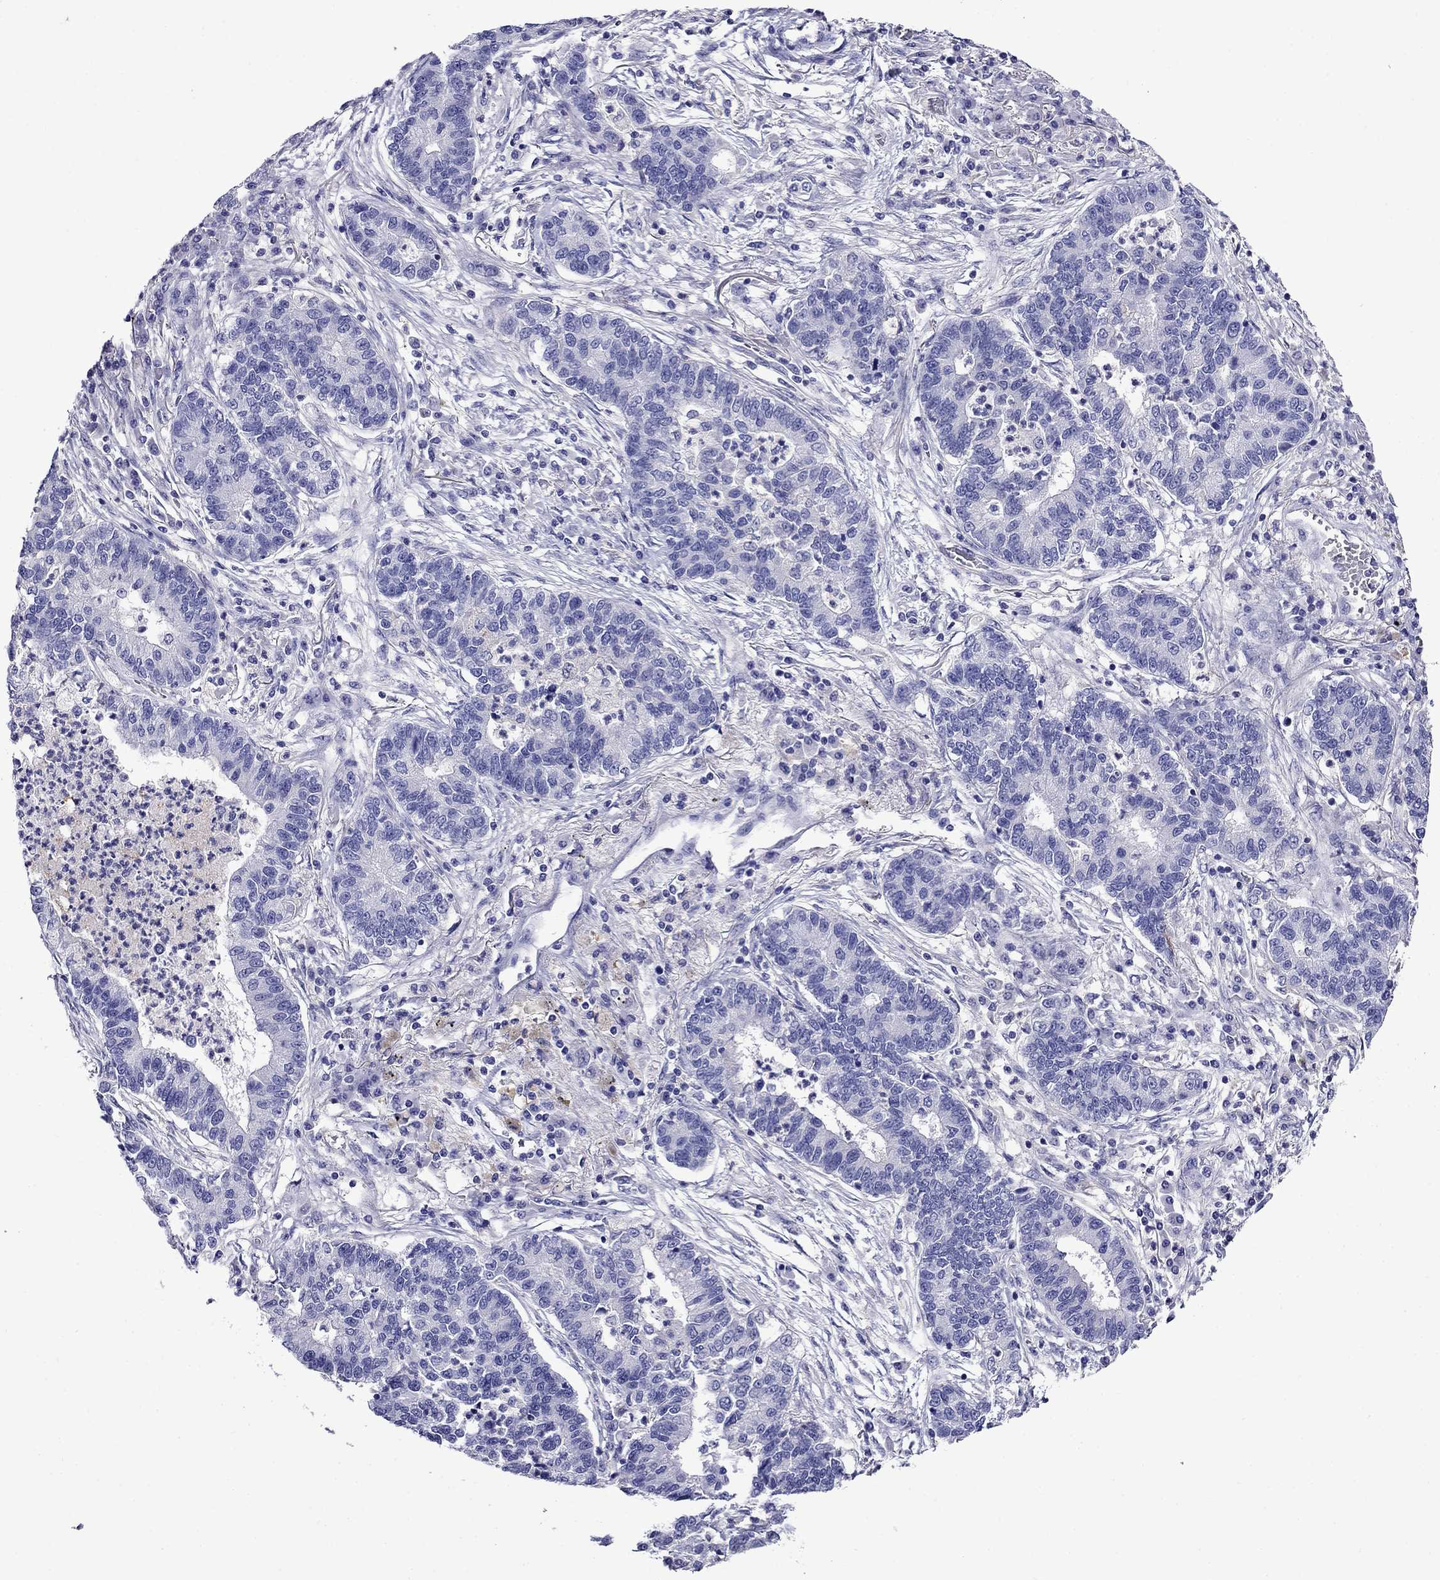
{"staining": {"intensity": "negative", "quantity": "none", "location": "none"}, "tissue": "lung cancer", "cell_type": "Tumor cells", "image_type": "cancer", "snomed": [{"axis": "morphology", "description": "Adenocarcinoma, NOS"}, {"axis": "topography", "description": "Lung"}], "caption": "Immunohistochemical staining of human lung cancer demonstrates no significant expression in tumor cells.", "gene": "SCG2", "patient": {"sex": "female", "age": 57}}